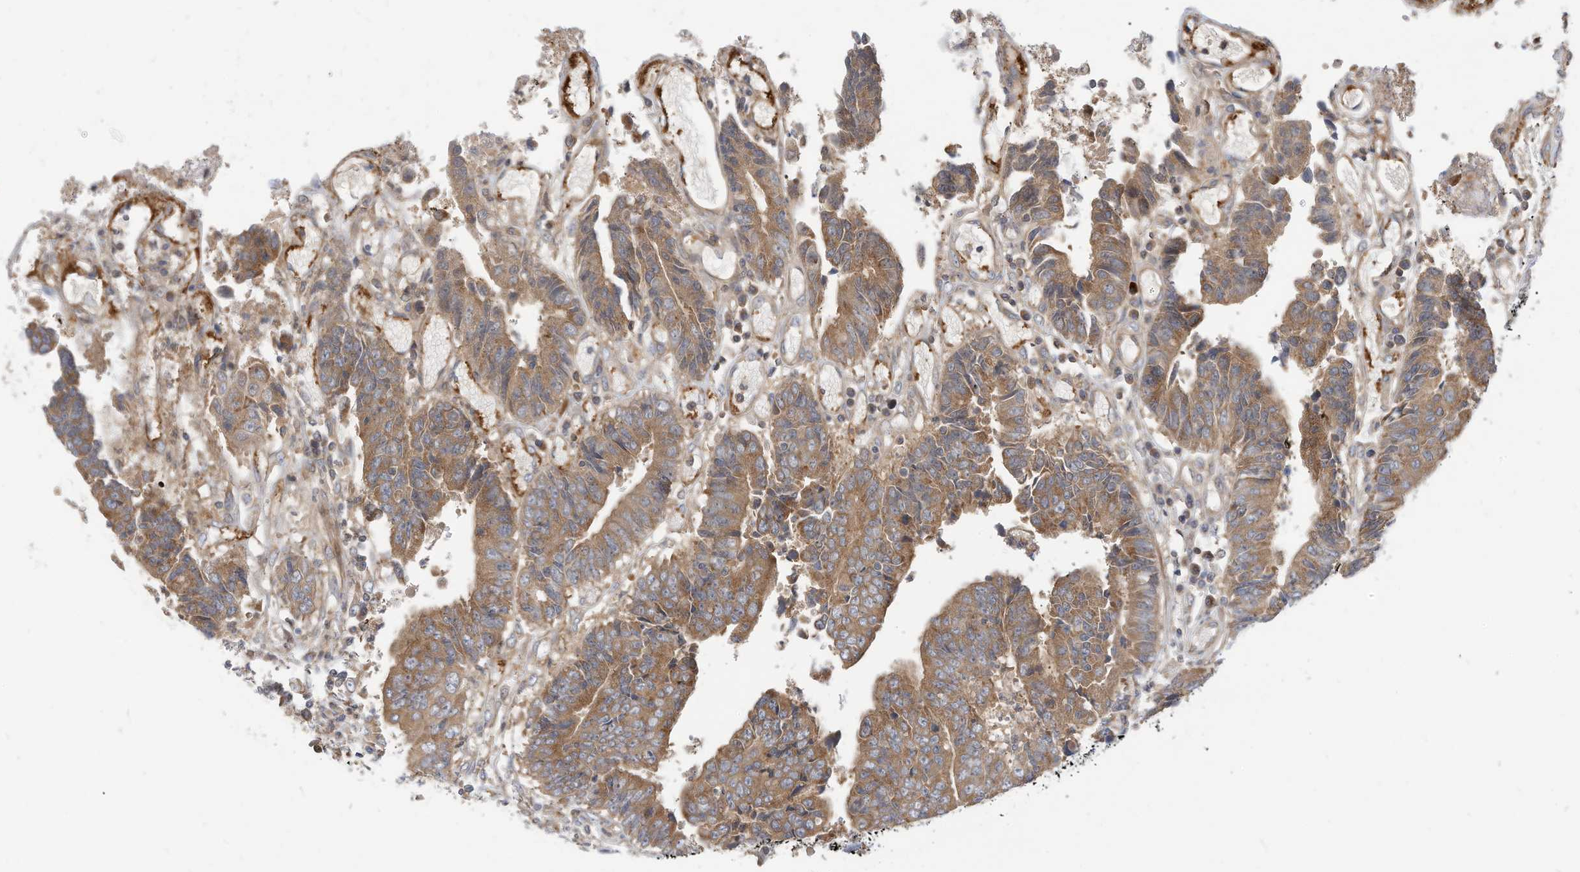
{"staining": {"intensity": "moderate", "quantity": ">75%", "location": "cytoplasmic/membranous"}, "tissue": "colorectal cancer", "cell_type": "Tumor cells", "image_type": "cancer", "snomed": [{"axis": "morphology", "description": "Adenocarcinoma, NOS"}, {"axis": "topography", "description": "Rectum"}], "caption": "Adenocarcinoma (colorectal) stained with DAB immunohistochemistry (IHC) displays medium levels of moderate cytoplasmic/membranous positivity in approximately >75% of tumor cells.", "gene": "OFD1", "patient": {"sex": "male", "age": 84}}